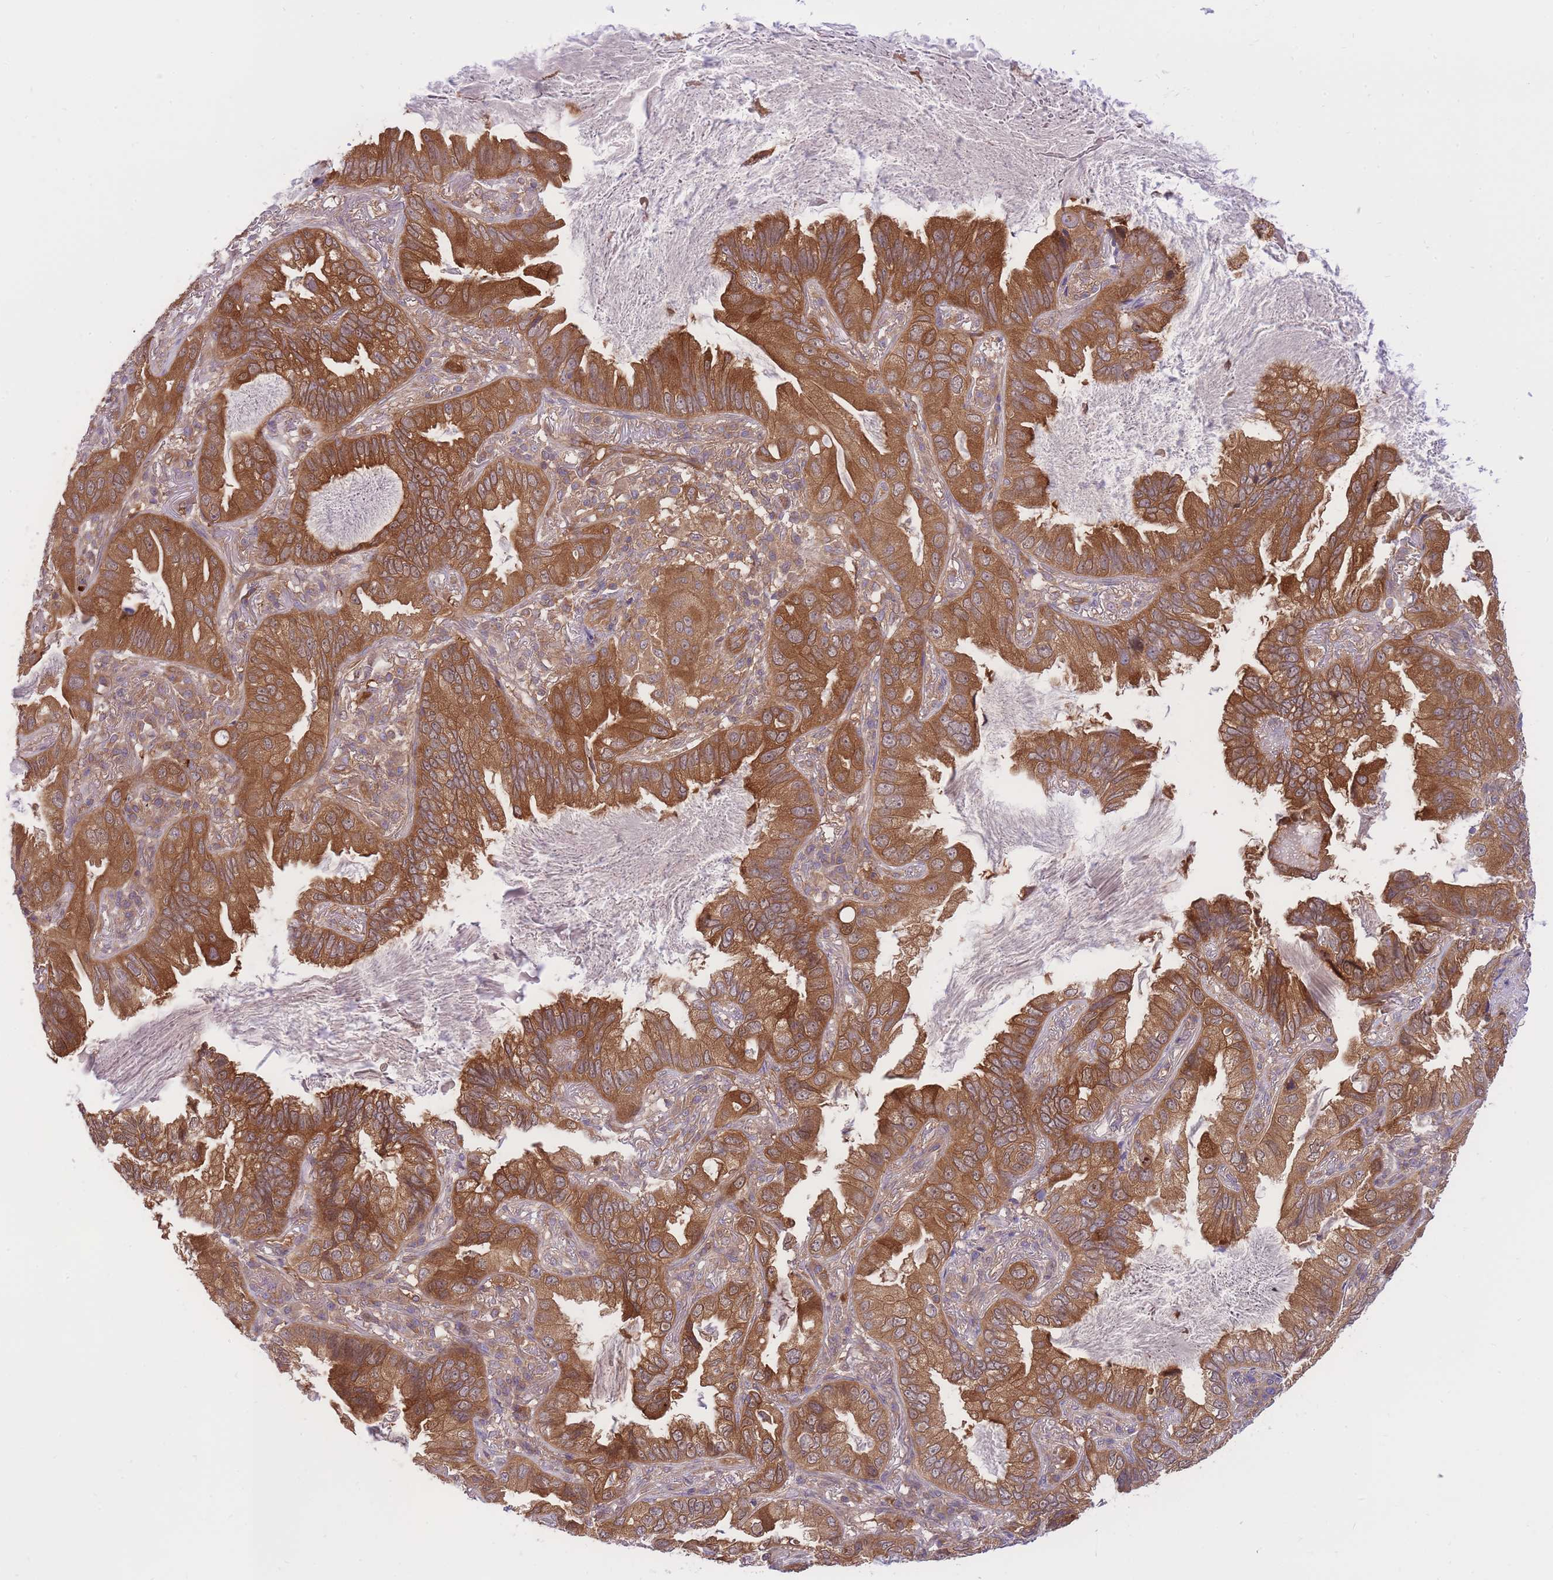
{"staining": {"intensity": "strong", "quantity": ">75%", "location": "cytoplasmic/membranous"}, "tissue": "lung cancer", "cell_type": "Tumor cells", "image_type": "cancer", "snomed": [{"axis": "morphology", "description": "Adenocarcinoma, NOS"}, {"axis": "topography", "description": "Lung"}], "caption": "Human adenocarcinoma (lung) stained with a brown dye demonstrates strong cytoplasmic/membranous positive expression in about >75% of tumor cells.", "gene": "PREP", "patient": {"sex": "female", "age": 69}}